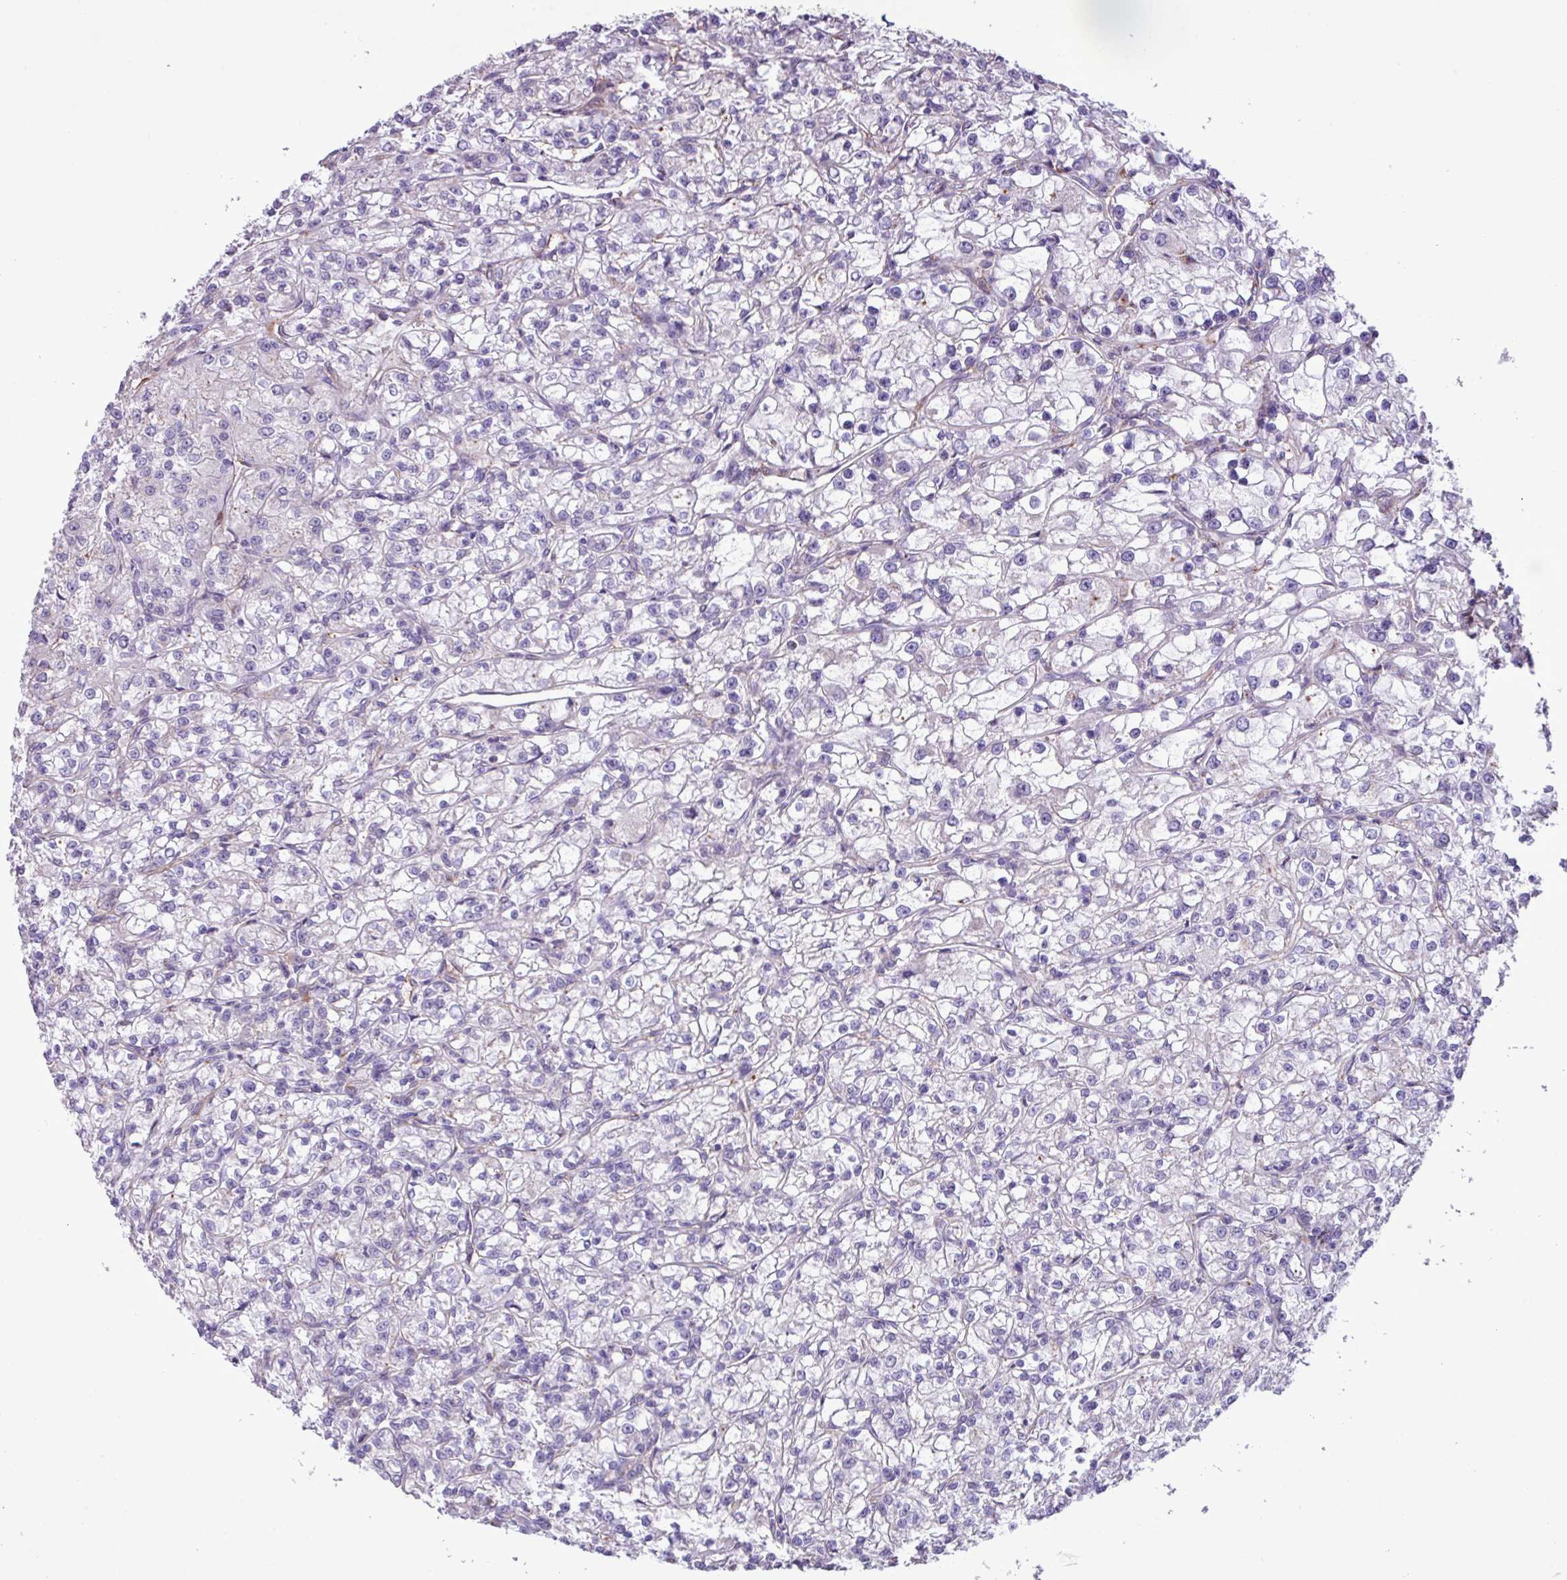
{"staining": {"intensity": "negative", "quantity": "none", "location": "none"}, "tissue": "renal cancer", "cell_type": "Tumor cells", "image_type": "cancer", "snomed": [{"axis": "morphology", "description": "Adenocarcinoma, NOS"}, {"axis": "topography", "description": "Kidney"}], "caption": "Tumor cells are negative for brown protein staining in renal adenocarcinoma.", "gene": "CD248", "patient": {"sex": "female", "age": 59}}